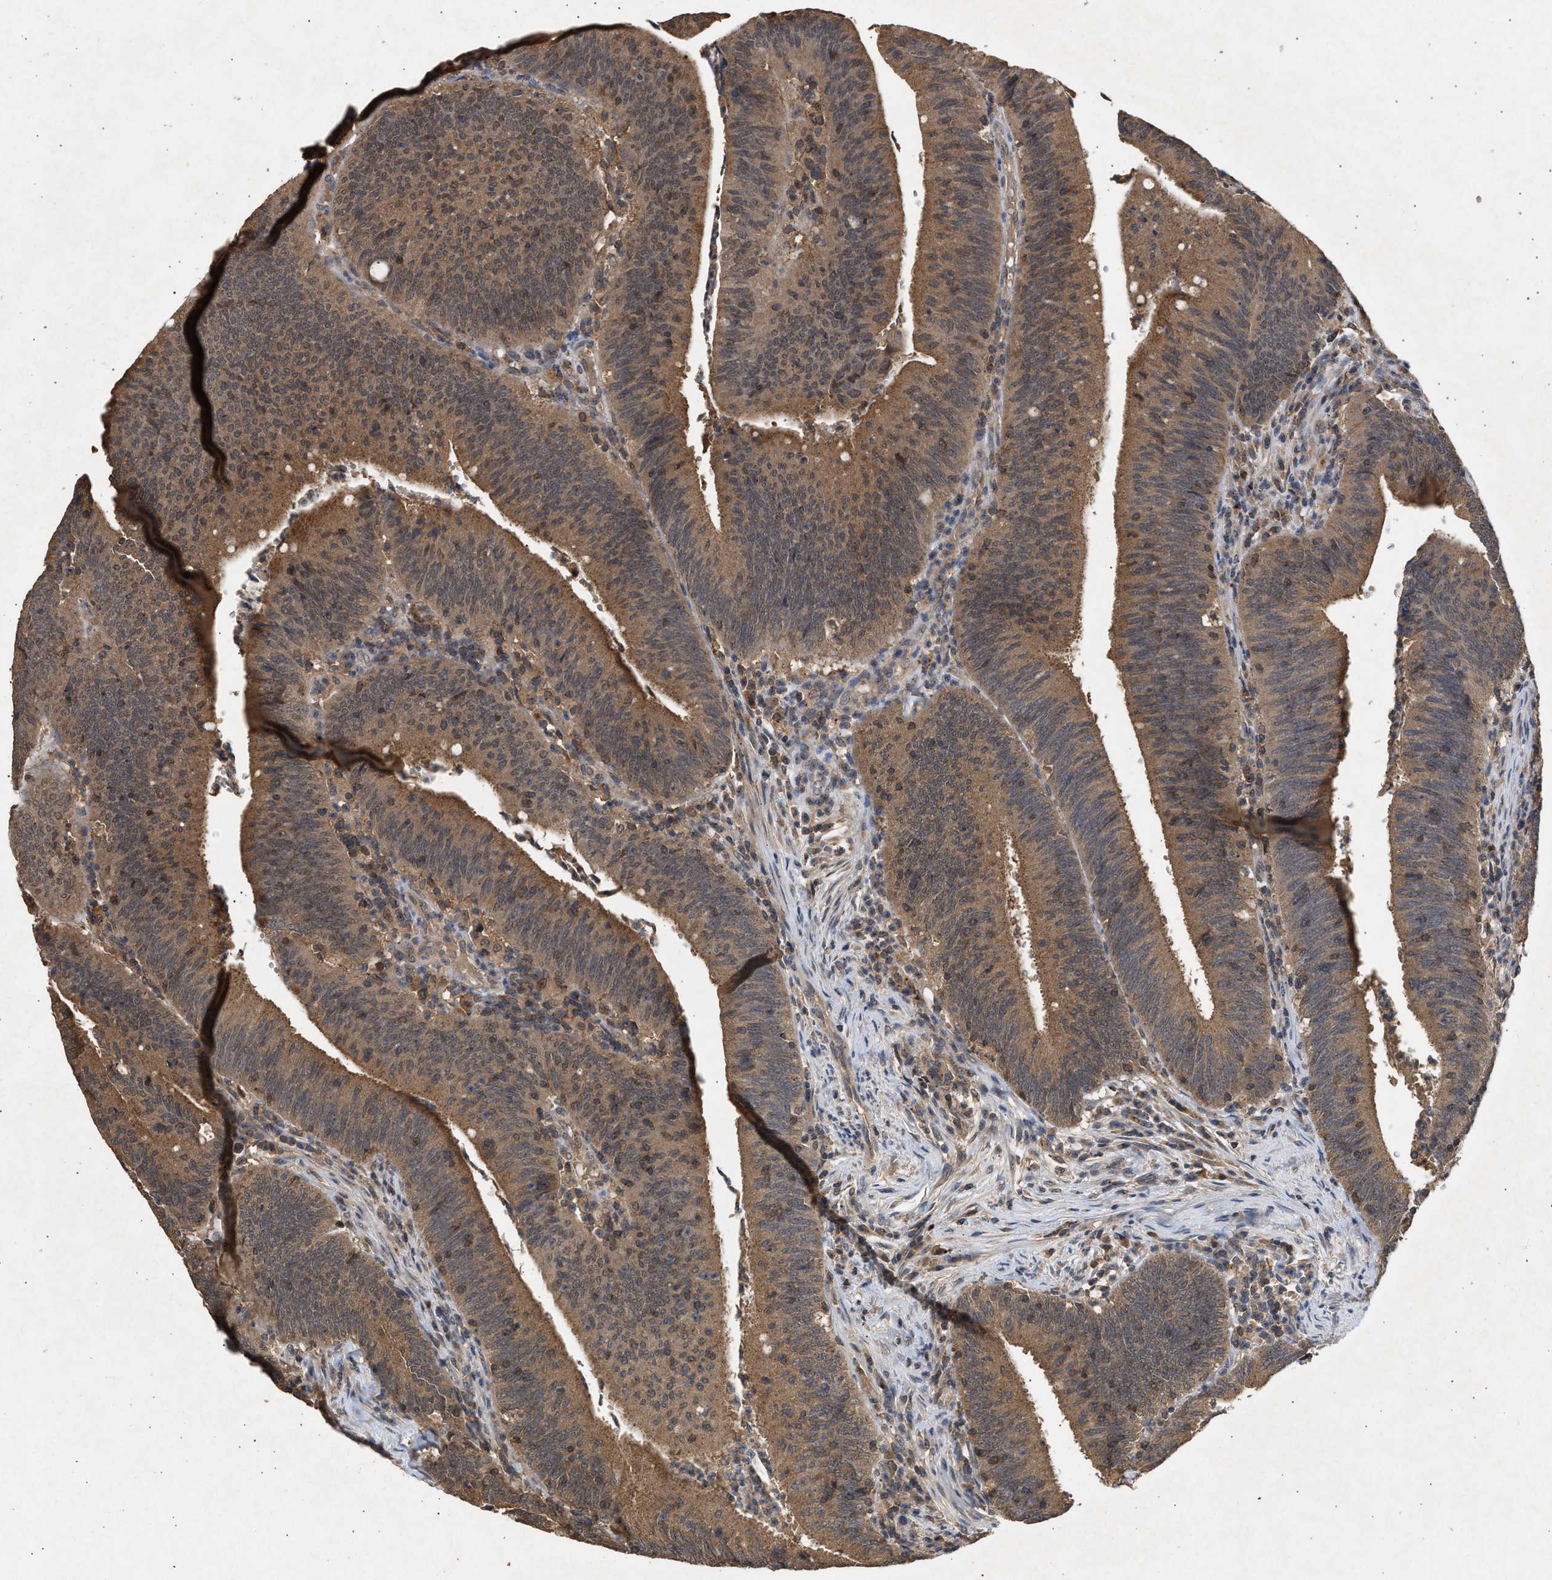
{"staining": {"intensity": "moderate", "quantity": ">75%", "location": "cytoplasmic/membranous"}, "tissue": "colorectal cancer", "cell_type": "Tumor cells", "image_type": "cancer", "snomed": [{"axis": "morphology", "description": "Normal tissue, NOS"}, {"axis": "morphology", "description": "Adenocarcinoma, NOS"}, {"axis": "topography", "description": "Rectum"}], "caption": "A medium amount of moderate cytoplasmic/membranous expression is identified in approximately >75% of tumor cells in colorectal cancer (adenocarcinoma) tissue.", "gene": "FITM1", "patient": {"sex": "female", "age": 66}}